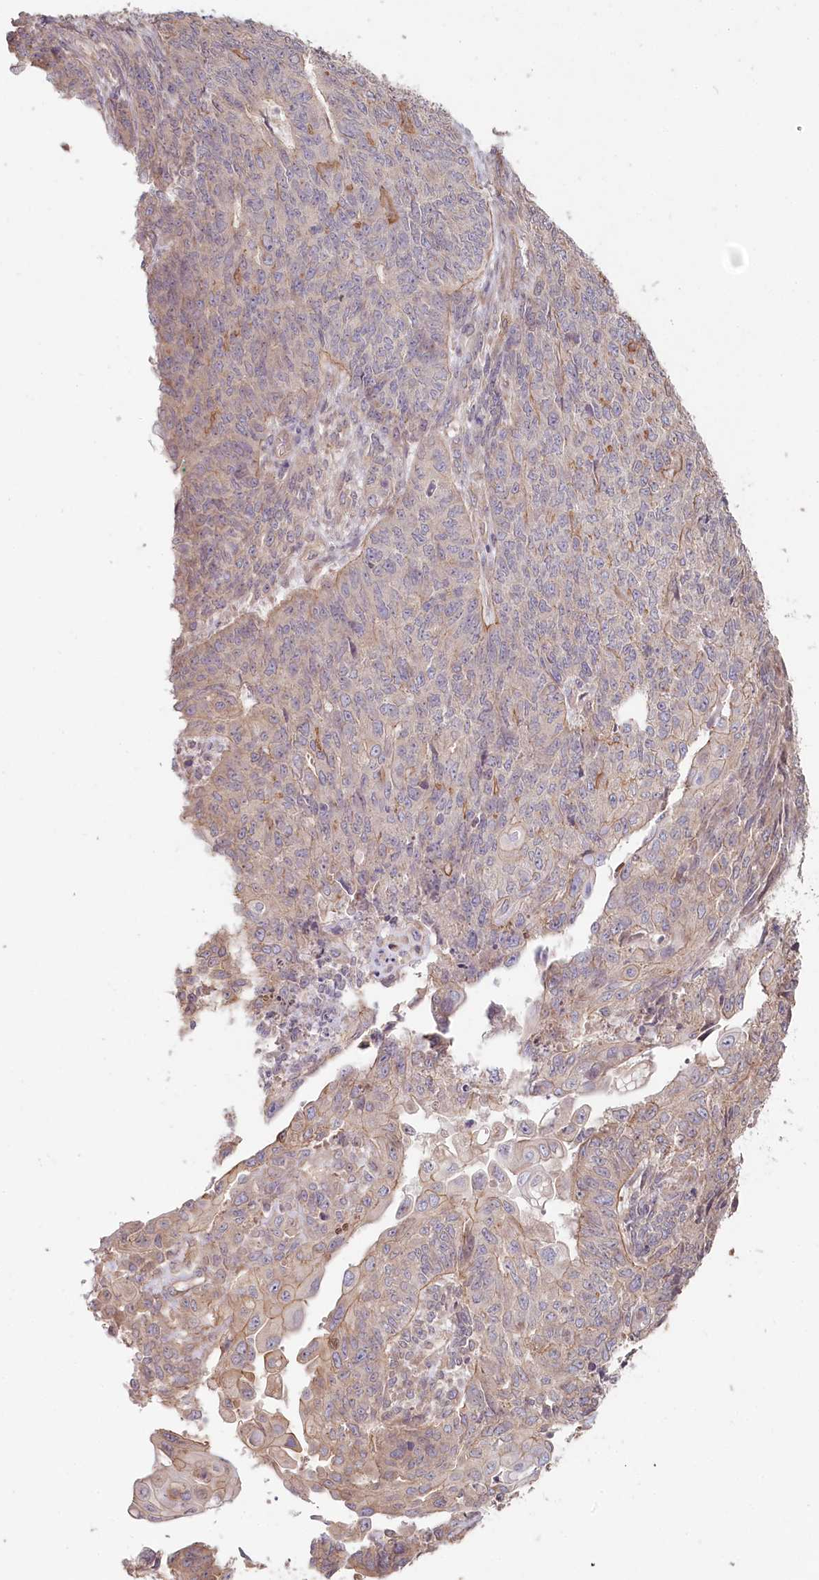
{"staining": {"intensity": "weak", "quantity": "<25%", "location": "cytoplasmic/membranous"}, "tissue": "endometrial cancer", "cell_type": "Tumor cells", "image_type": "cancer", "snomed": [{"axis": "morphology", "description": "Adenocarcinoma, NOS"}, {"axis": "topography", "description": "Endometrium"}], "caption": "There is no significant positivity in tumor cells of endometrial cancer (adenocarcinoma).", "gene": "TCHP", "patient": {"sex": "female", "age": 32}}